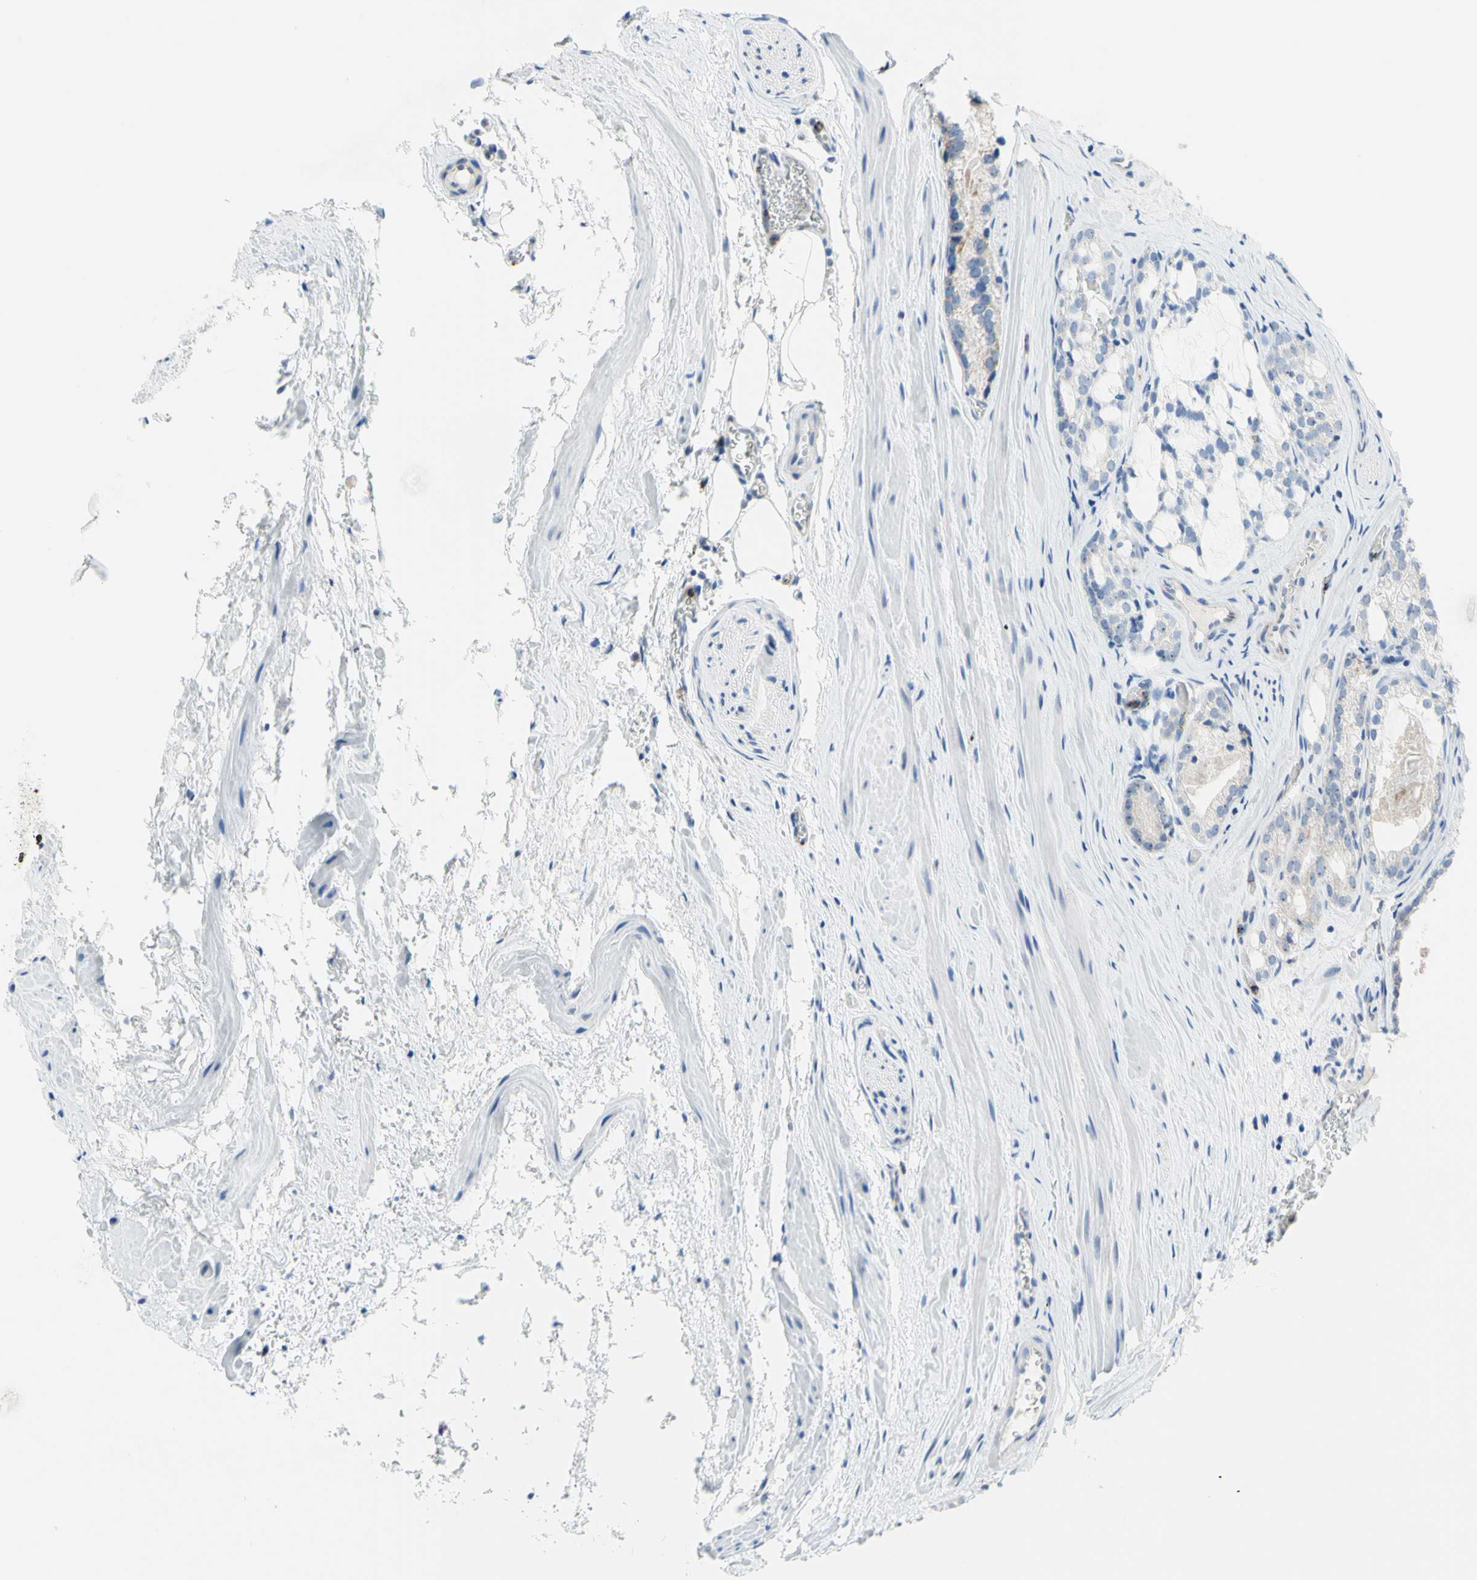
{"staining": {"intensity": "weak", "quantity": "<25%", "location": "nuclear"}, "tissue": "prostate cancer", "cell_type": "Tumor cells", "image_type": "cancer", "snomed": [{"axis": "morphology", "description": "Adenocarcinoma, Low grade"}, {"axis": "topography", "description": "Prostate"}], "caption": "High power microscopy histopathology image of an immunohistochemistry (IHC) micrograph of adenocarcinoma (low-grade) (prostate), revealing no significant positivity in tumor cells. The staining is performed using DAB (3,3'-diaminobenzidine) brown chromogen with nuclei counter-stained in using hematoxylin.", "gene": "CYSLTR1", "patient": {"sex": "male", "age": 59}}